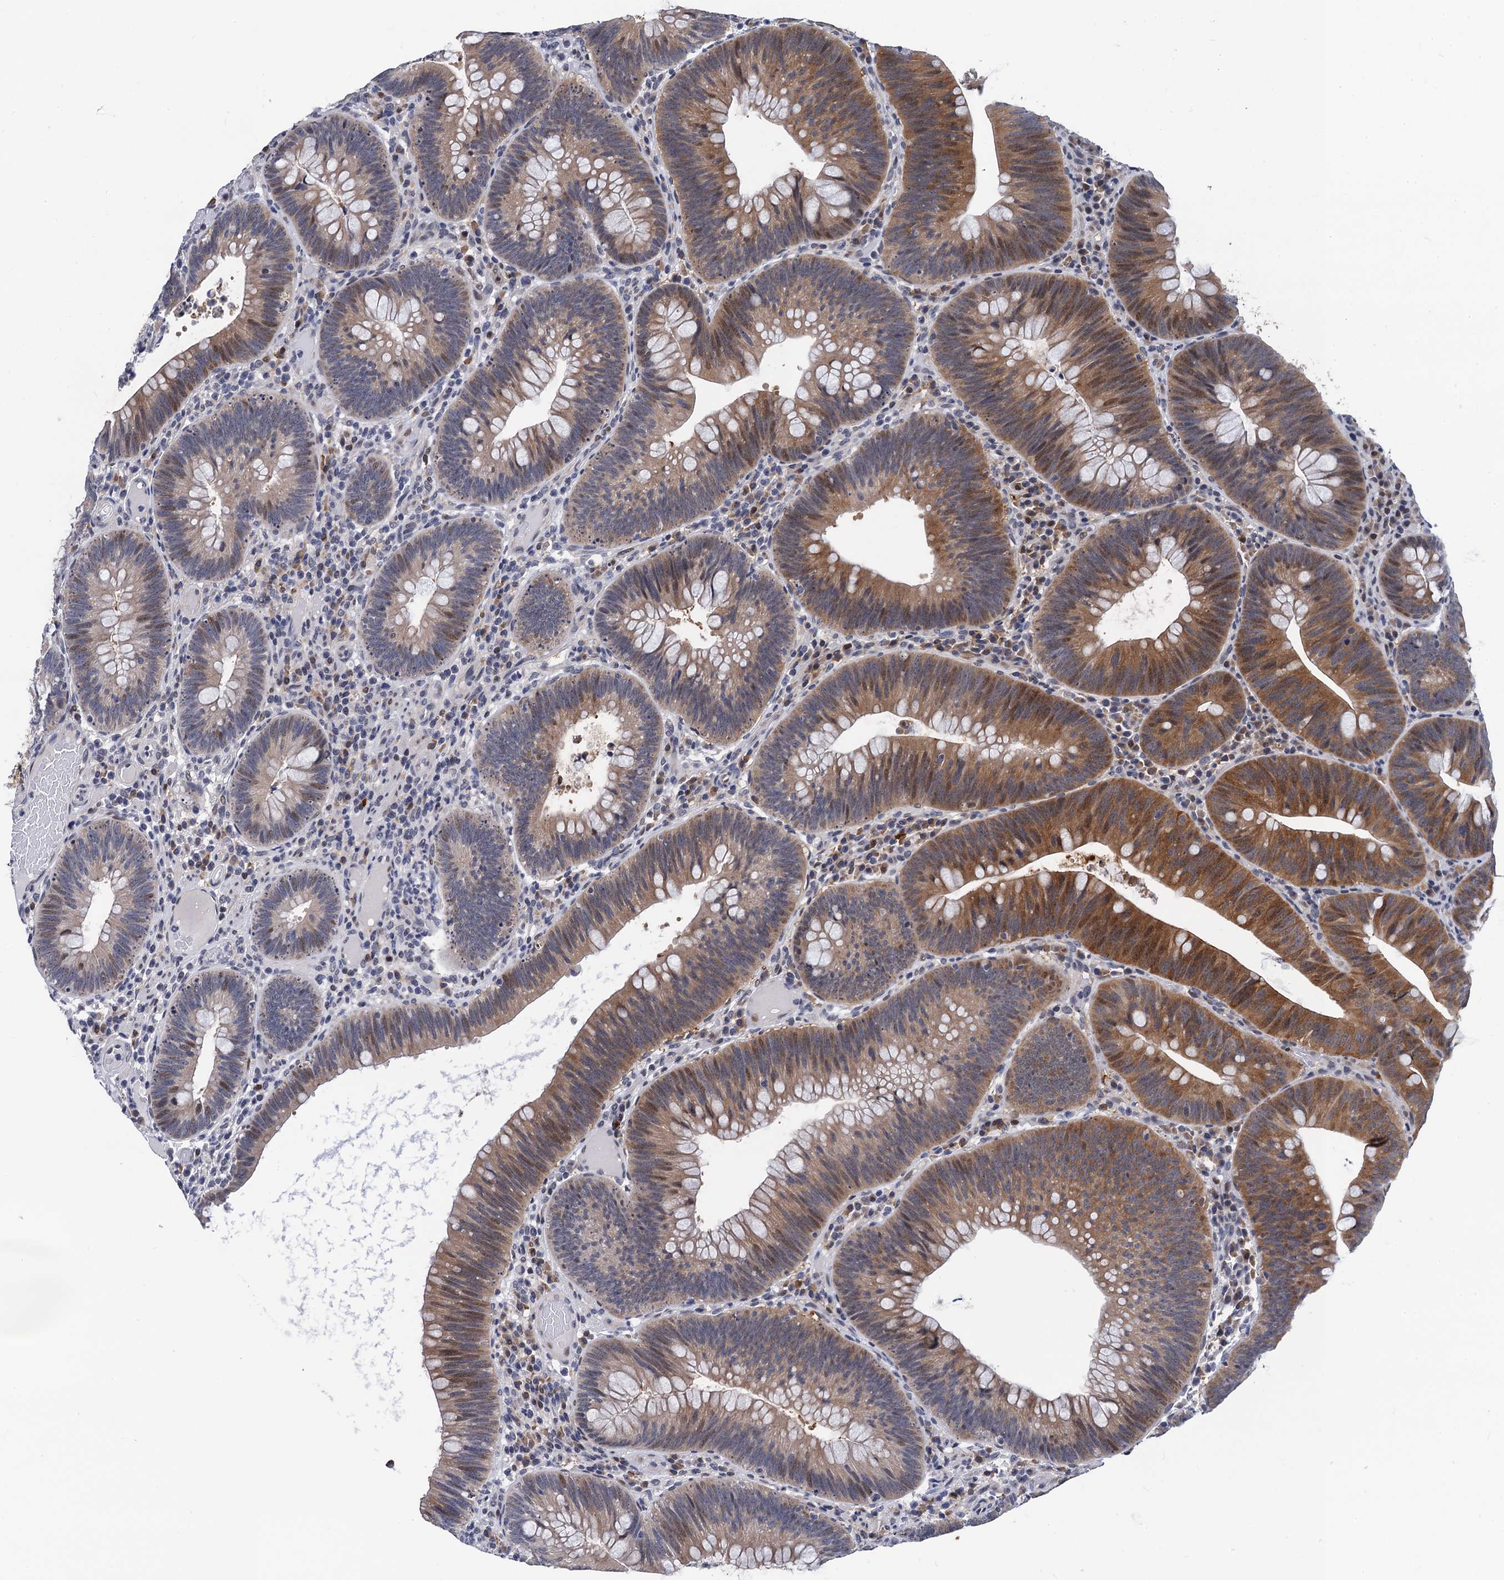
{"staining": {"intensity": "moderate", "quantity": ">75%", "location": "cytoplasmic/membranous,nuclear"}, "tissue": "colorectal cancer", "cell_type": "Tumor cells", "image_type": "cancer", "snomed": [{"axis": "morphology", "description": "Adenocarcinoma, NOS"}, {"axis": "topography", "description": "Rectum"}], "caption": "Brown immunohistochemical staining in colorectal cancer exhibits moderate cytoplasmic/membranous and nuclear expression in about >75% of tumor cells. (DAB IHC with brightfield microscopy, high magnification).", "gene": "FAM222A", "patient": {"sex": "female", "age": 75}}